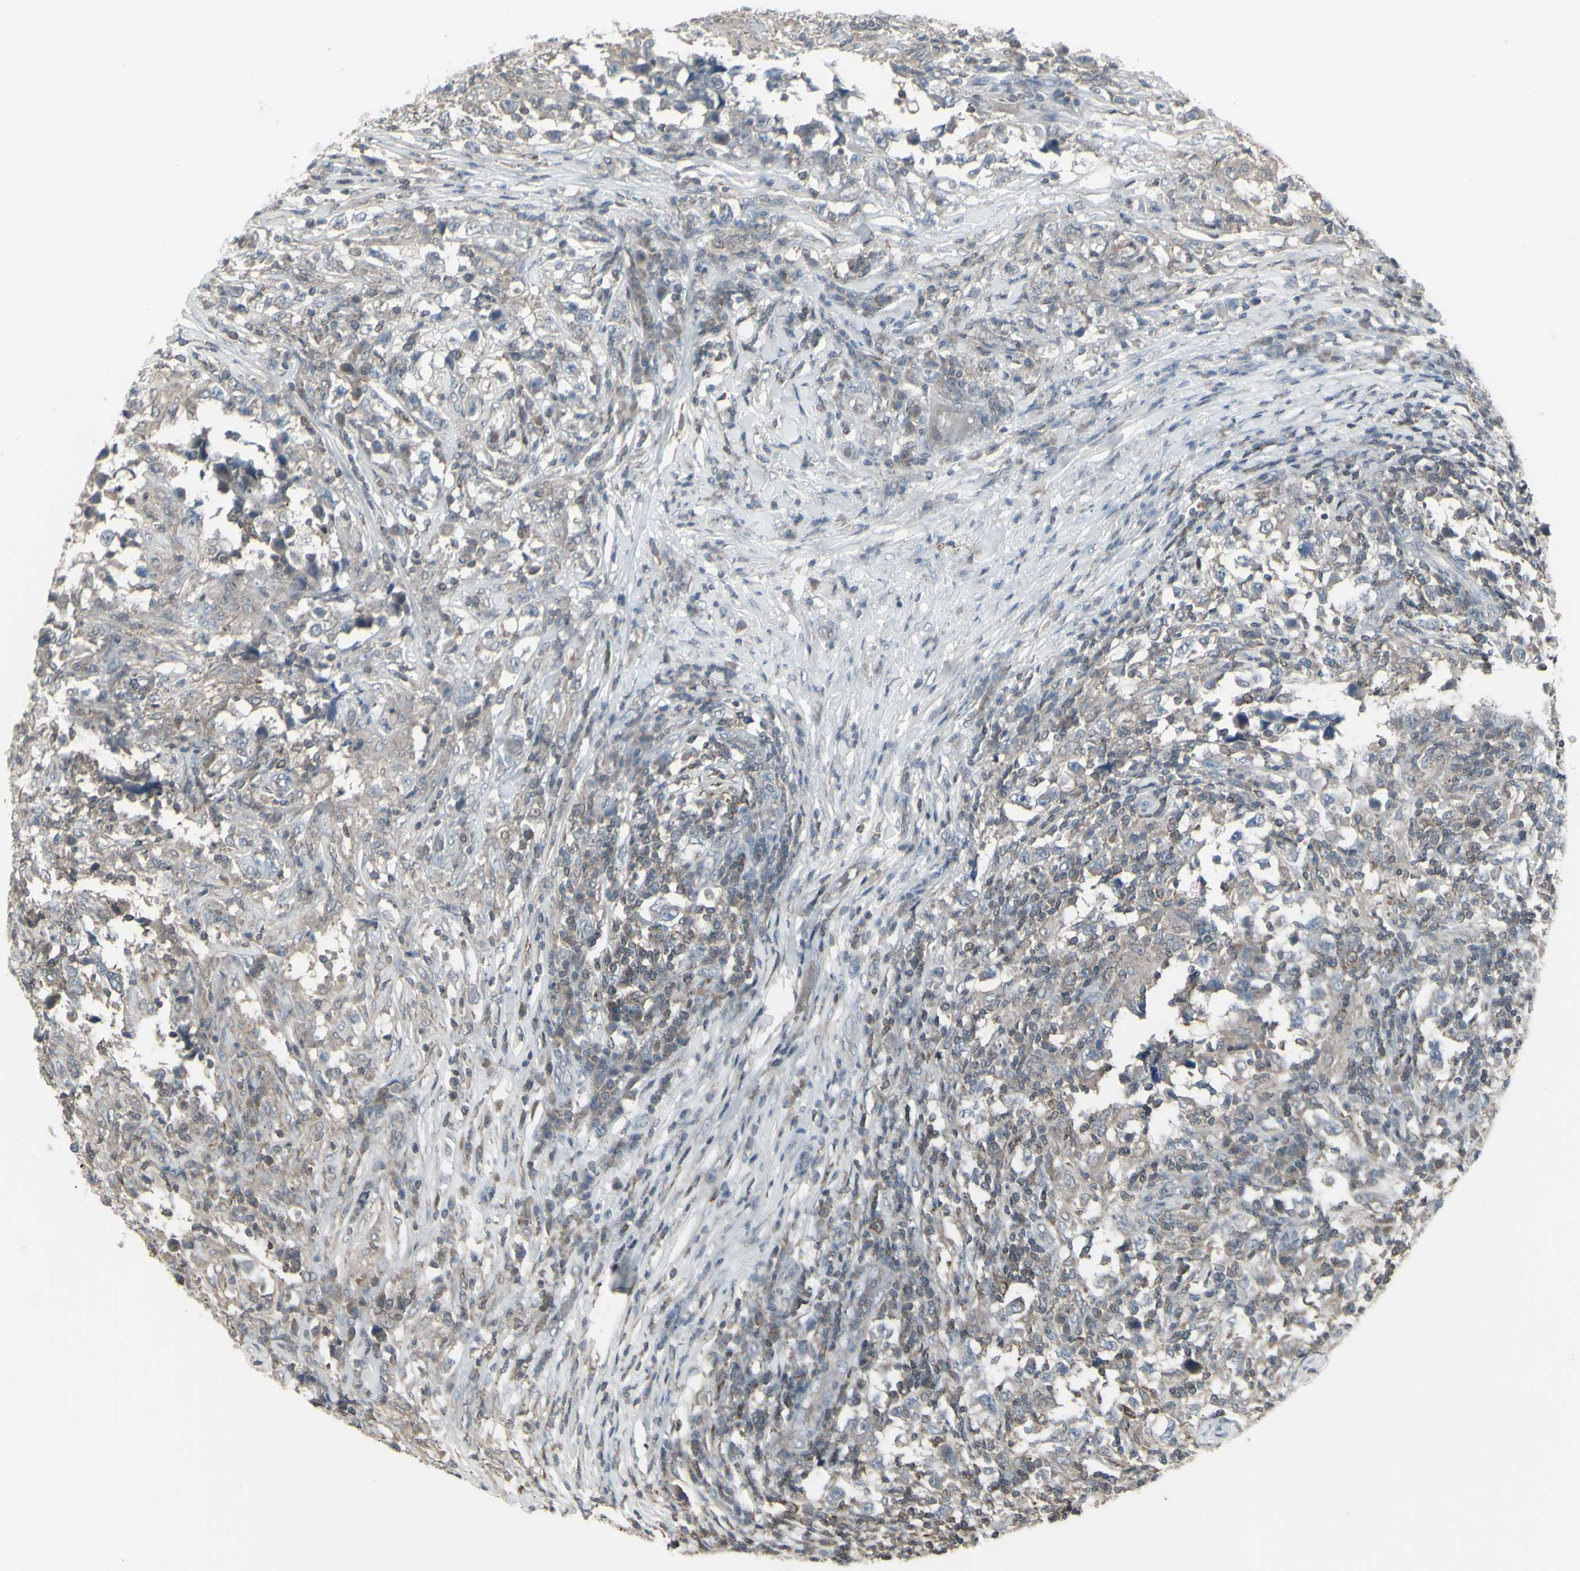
{"staining": {"intensity": "weak", "quantity": "<25%", "location": "cytoplasmic/membranous"}, "tissue": "testis cancer", "cell_type": "Tumor cells", "image_type": "cancer", "snomed": [{"axis": "morphology", "description": "Carcinoma, Embryonal, NOS"}, {"axis": "topography", "description": "Testis"}], "caption": "This image is of embryonal carcinoma (testis) stained with immunohistochemistry (IHC) to label a protein in brown with the nuclei are counter-stained blue. There is no positivity in tumor cells.", "gene": "CSK", "patient": {"sex": "male", "age": 21}}